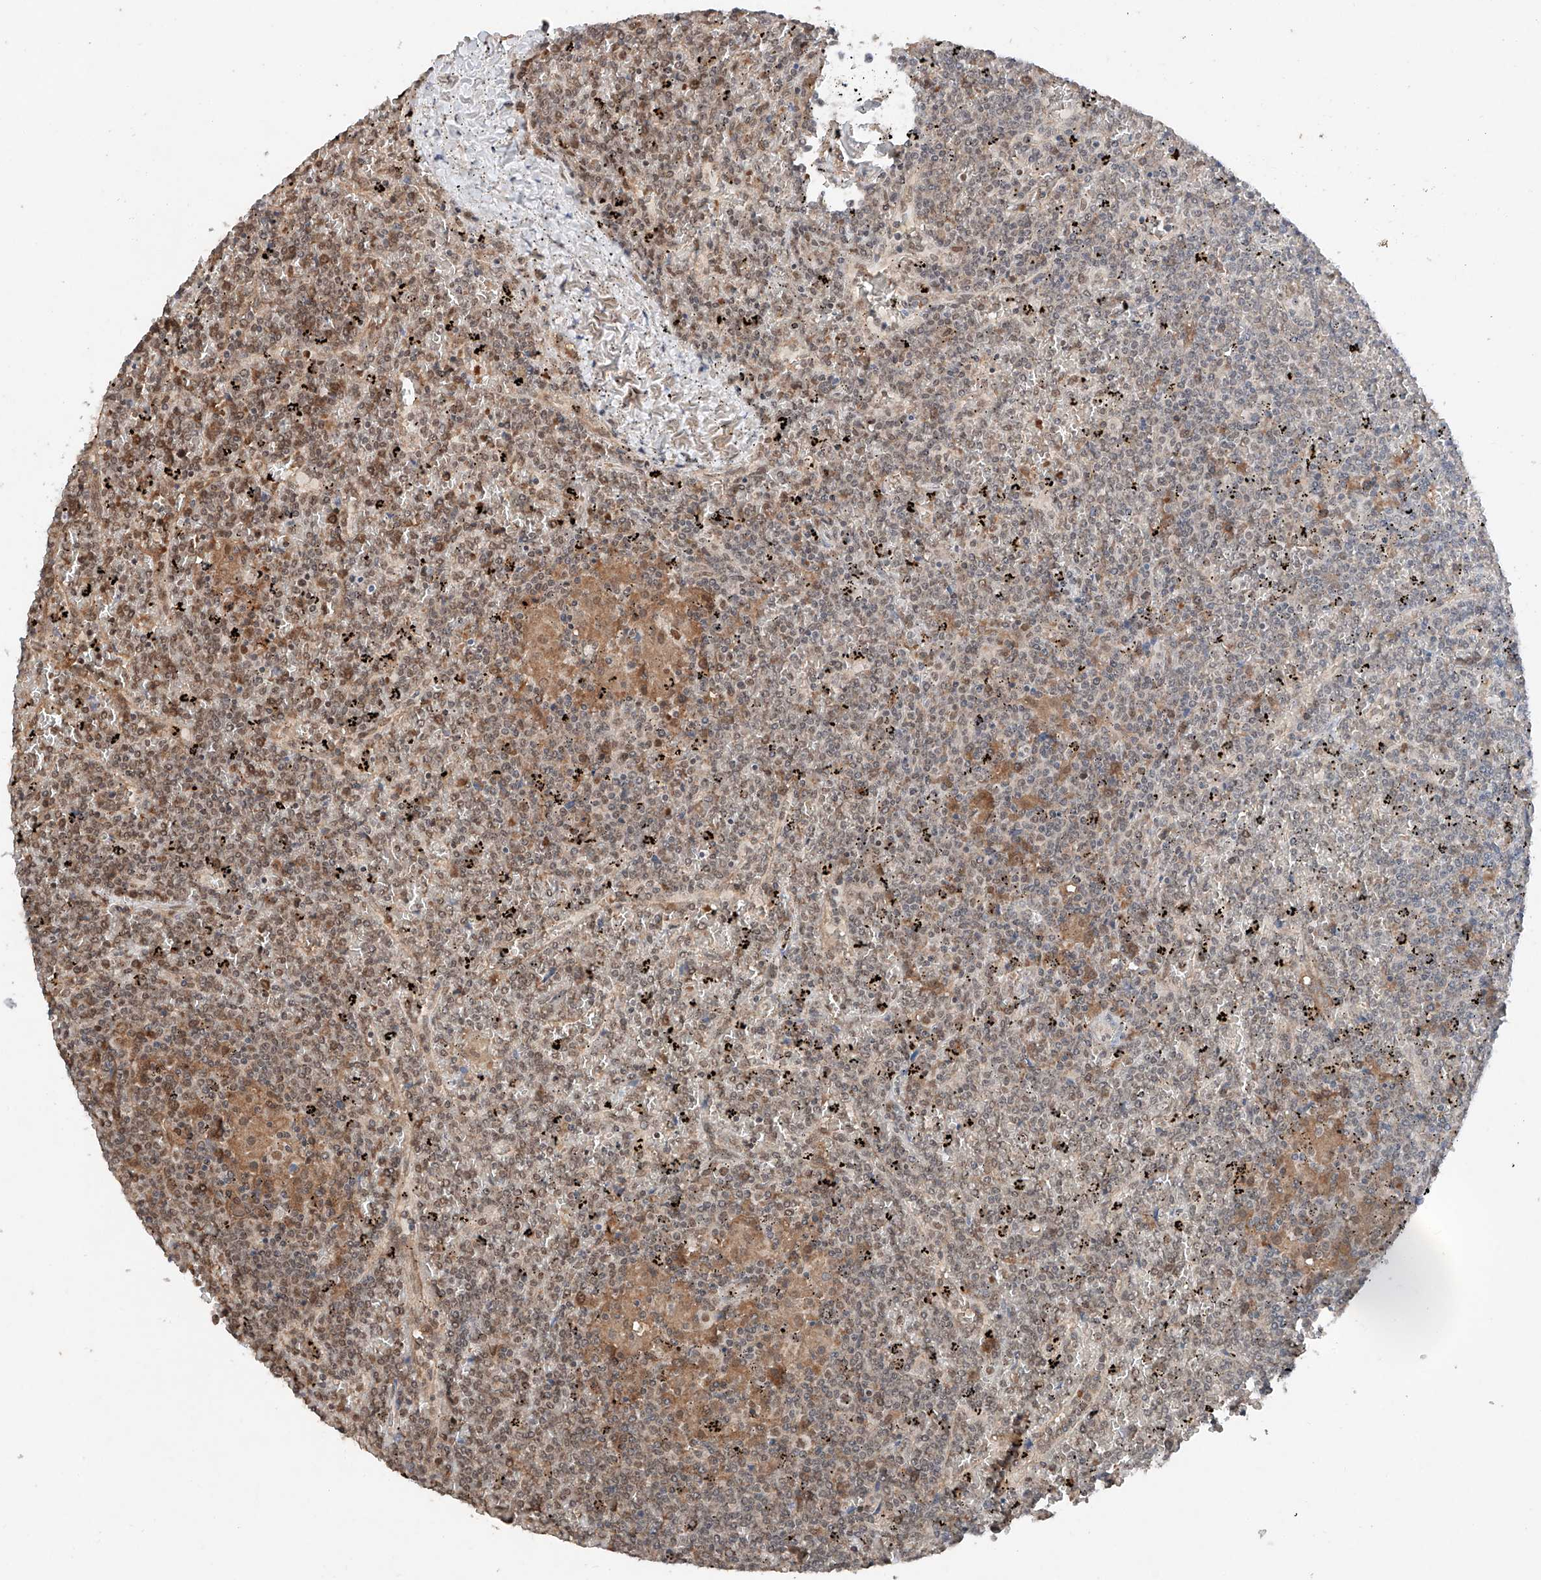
{"staining": {"intensity": "moderate", "quantity": "<25%", "location": "cytoplasmic/membranous,nuclear"}, "tissue": "lymphoma", "cell_type": "Tumor cells", "image_type": "cancer", "snomed": [{"axis": "morphology", "description": "Malignant lymphoma, non-Hodgkin's type, Low grade"}, {"axis": "topography", "description": "Spleen"}], "caption": "This image displays immunohistochemistry (IHC) staining of malignant lymphoma, non-Hodgkin's type (low-grade), with low moderate cytoplasmic/membranous and nuclear positivity in approximately <25% of tumor cells.", "gene": "TBX4", "patient": {"sex": "female", "age": 19}}